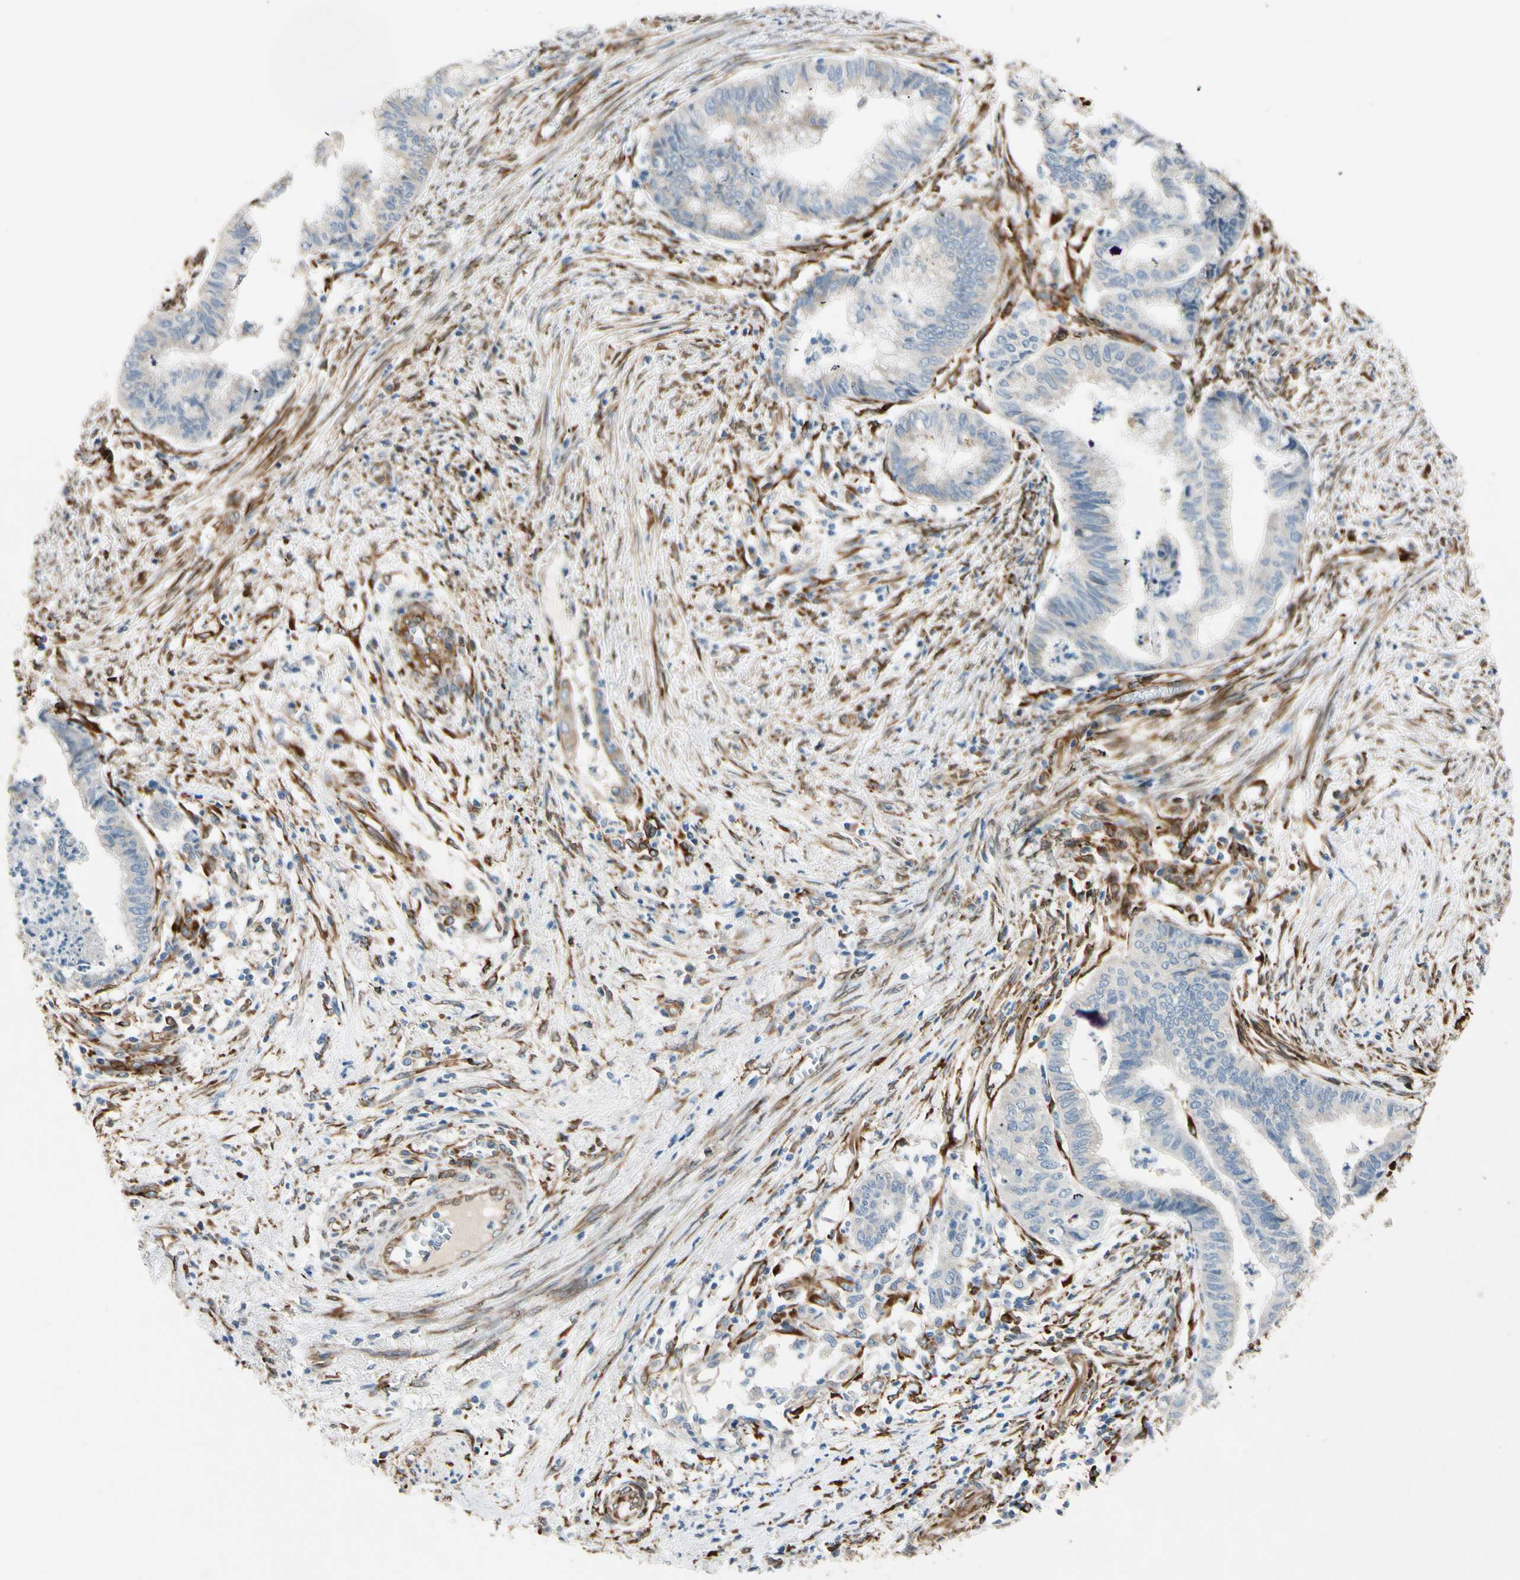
{"staining": {"intensity": "weak", "quantity": "25%-75%", "location": "cytoplasmic/membranous"}, "tissue": "endometrial cancer", "cell_type": "Tumor cells", "image_type": "cancer", "snomed": [{"axis": "morphology", "description": "Necrosis, NOS"}, {"axis": "morphology", "description": "Adenocarcinoma, NOS"}, {"axis": "topography", "description": "Endometrium"}], "caption": "Immunohistochemical staining of adenocarcinoma (endometrial) shows low levels of weak cytoplasmic/membranous protein expression in approximately 25%-75% of tumor cells.", "gene": "FKBP7", "patient": {"sex": "female", "age": 79}}